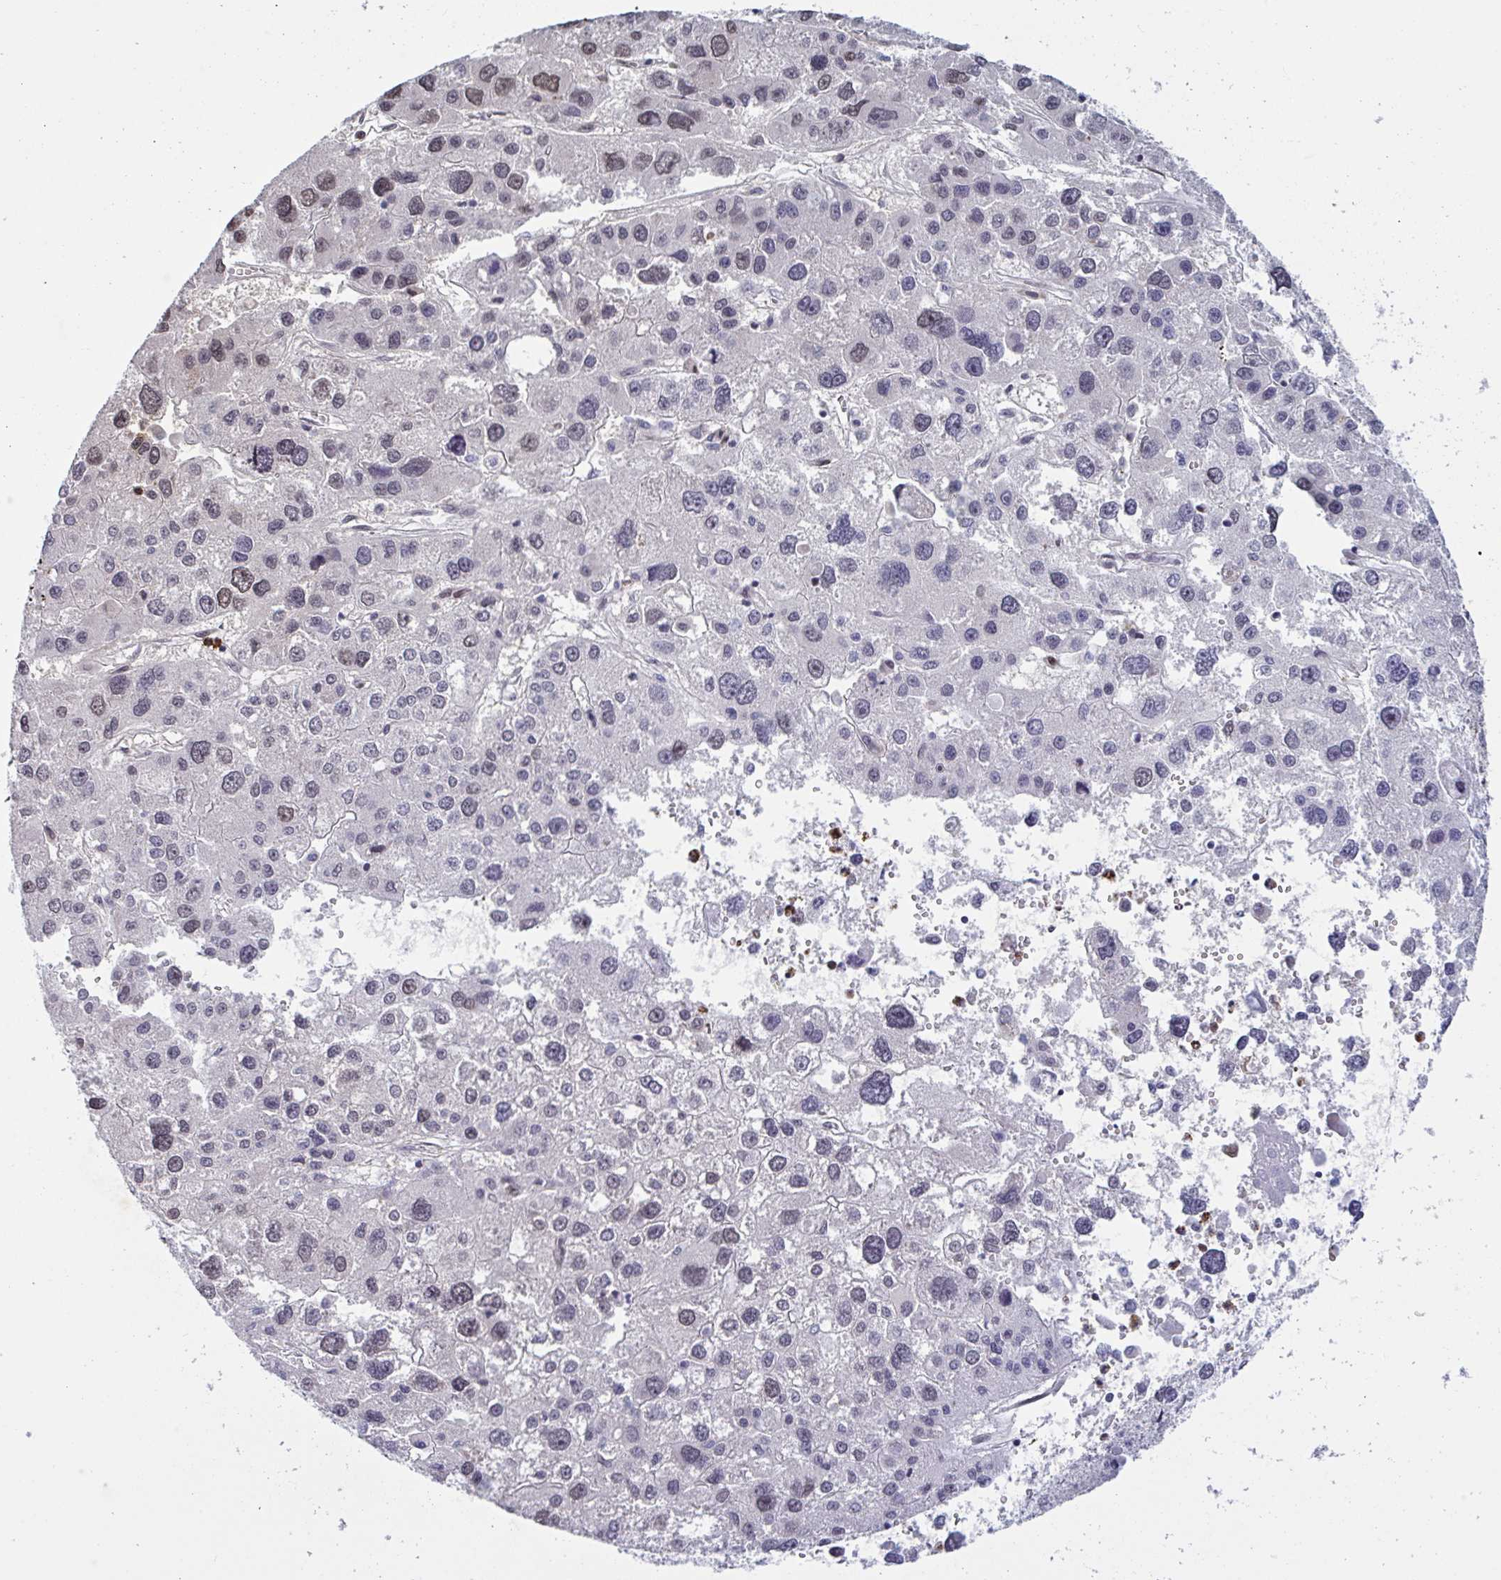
{"staining": {"intensity": "weak", "quantity": "<25%", "location": "nuclear"}, "tissue": "liver cancer", "cell_type": "Tumor cells", "image_type": "cancer", "snomed": [{"axis": "morphology", "description": "Carcinoma, Hepatocellular, NOS"}, {"axis": "topography", "description": "Liver"}], "caption": "Immunohistochemistry micrograph of neoplastic tissue: human liver hepatocellular carcinoma stained with DAB shows no significant protein expression in tumor cells.", "gene": "PELI2", "patient": {"sex": "male", "age": 73}}